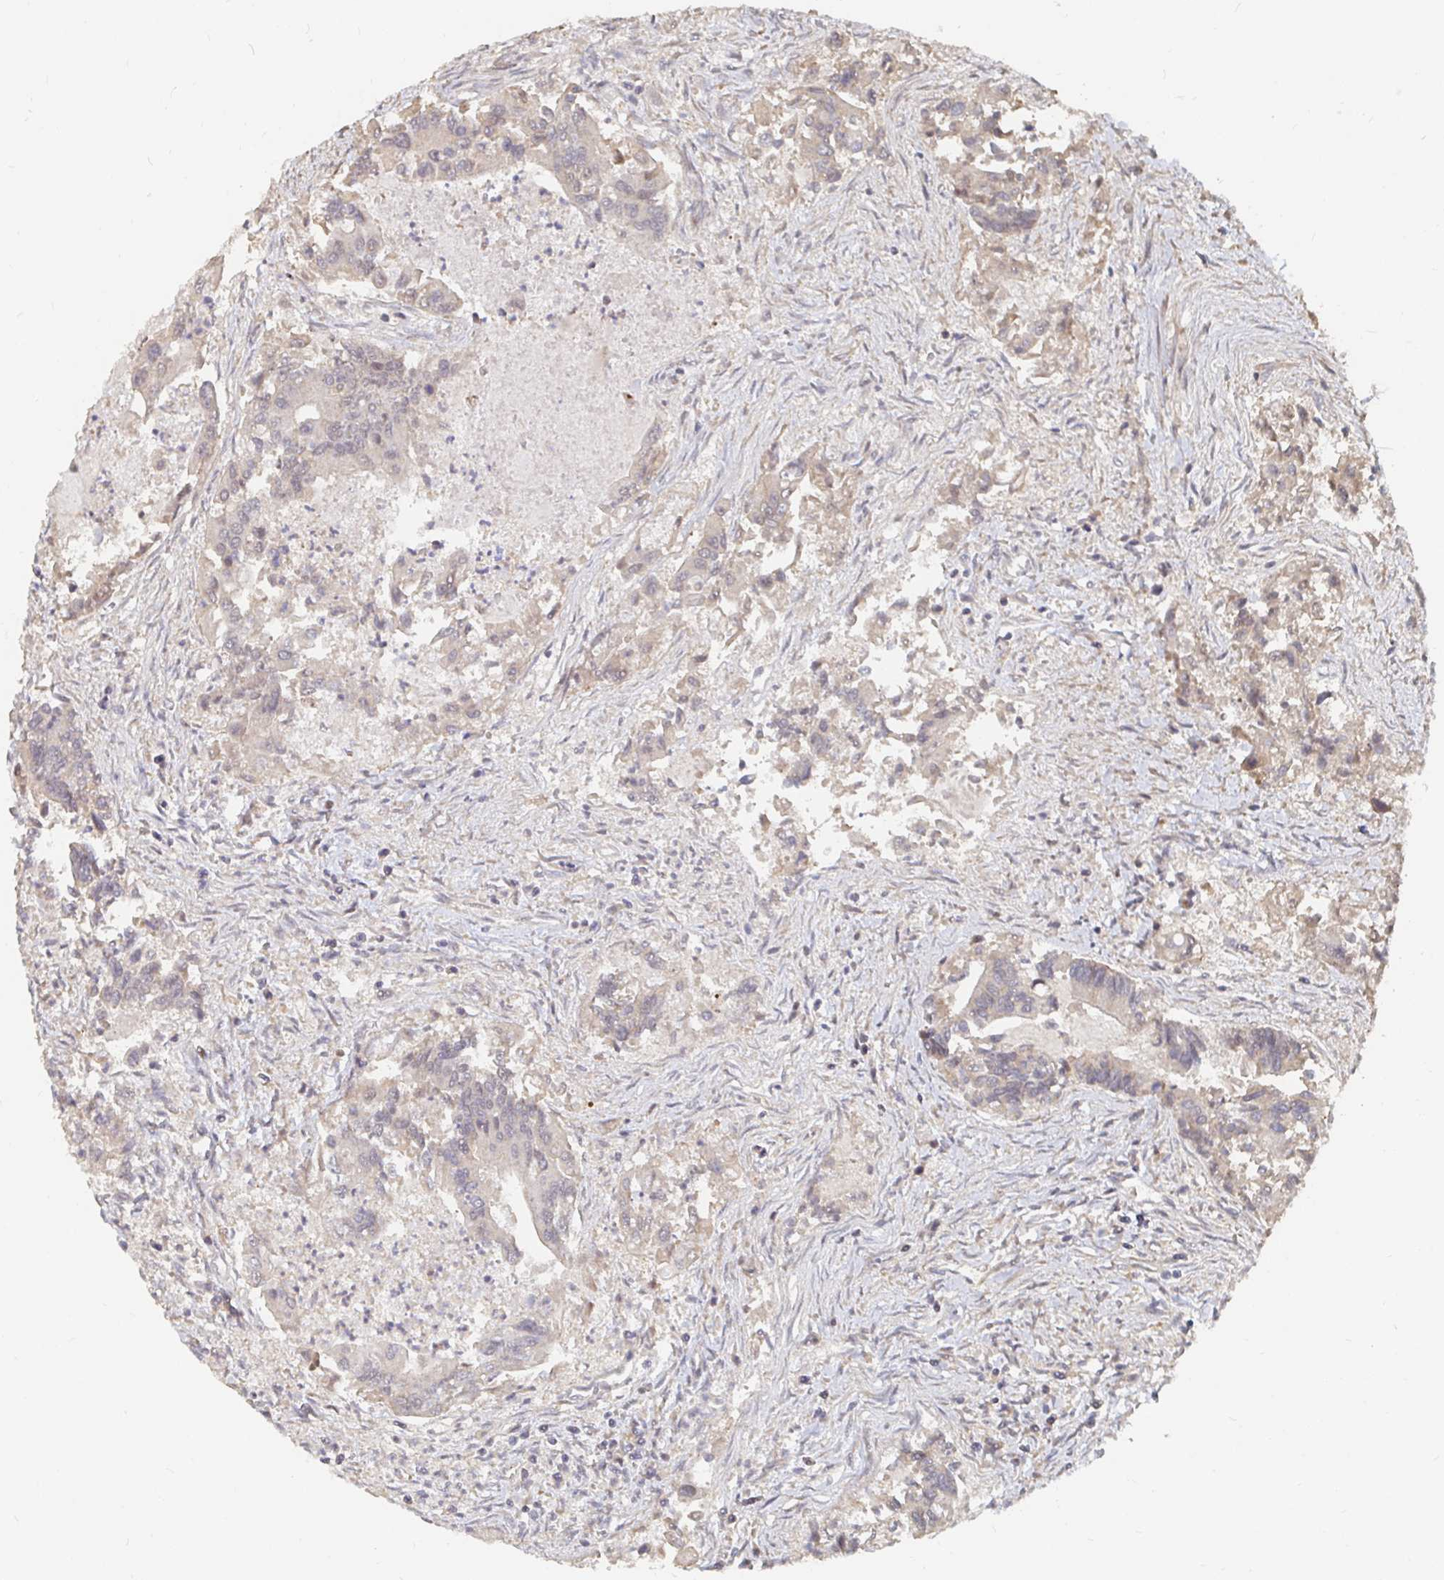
{"staining": {"intensity": "negative", "quantity": "none", "location": "none"}, "tissue": "colorectal cancer", "cell_type": "Tumor cells", "image_type": "cancer", "snomed": [{"axis": "morphology", "description": "Adenocarcinoma, NOS"}, {"axis": "topography", "description": "Colon"}], "caption": "The micrograph reveals no staining of tumor cells in colorectal adenocarcinoma.", "gene": "LRP5", "patient": {"sex": "female", "age": 67}}